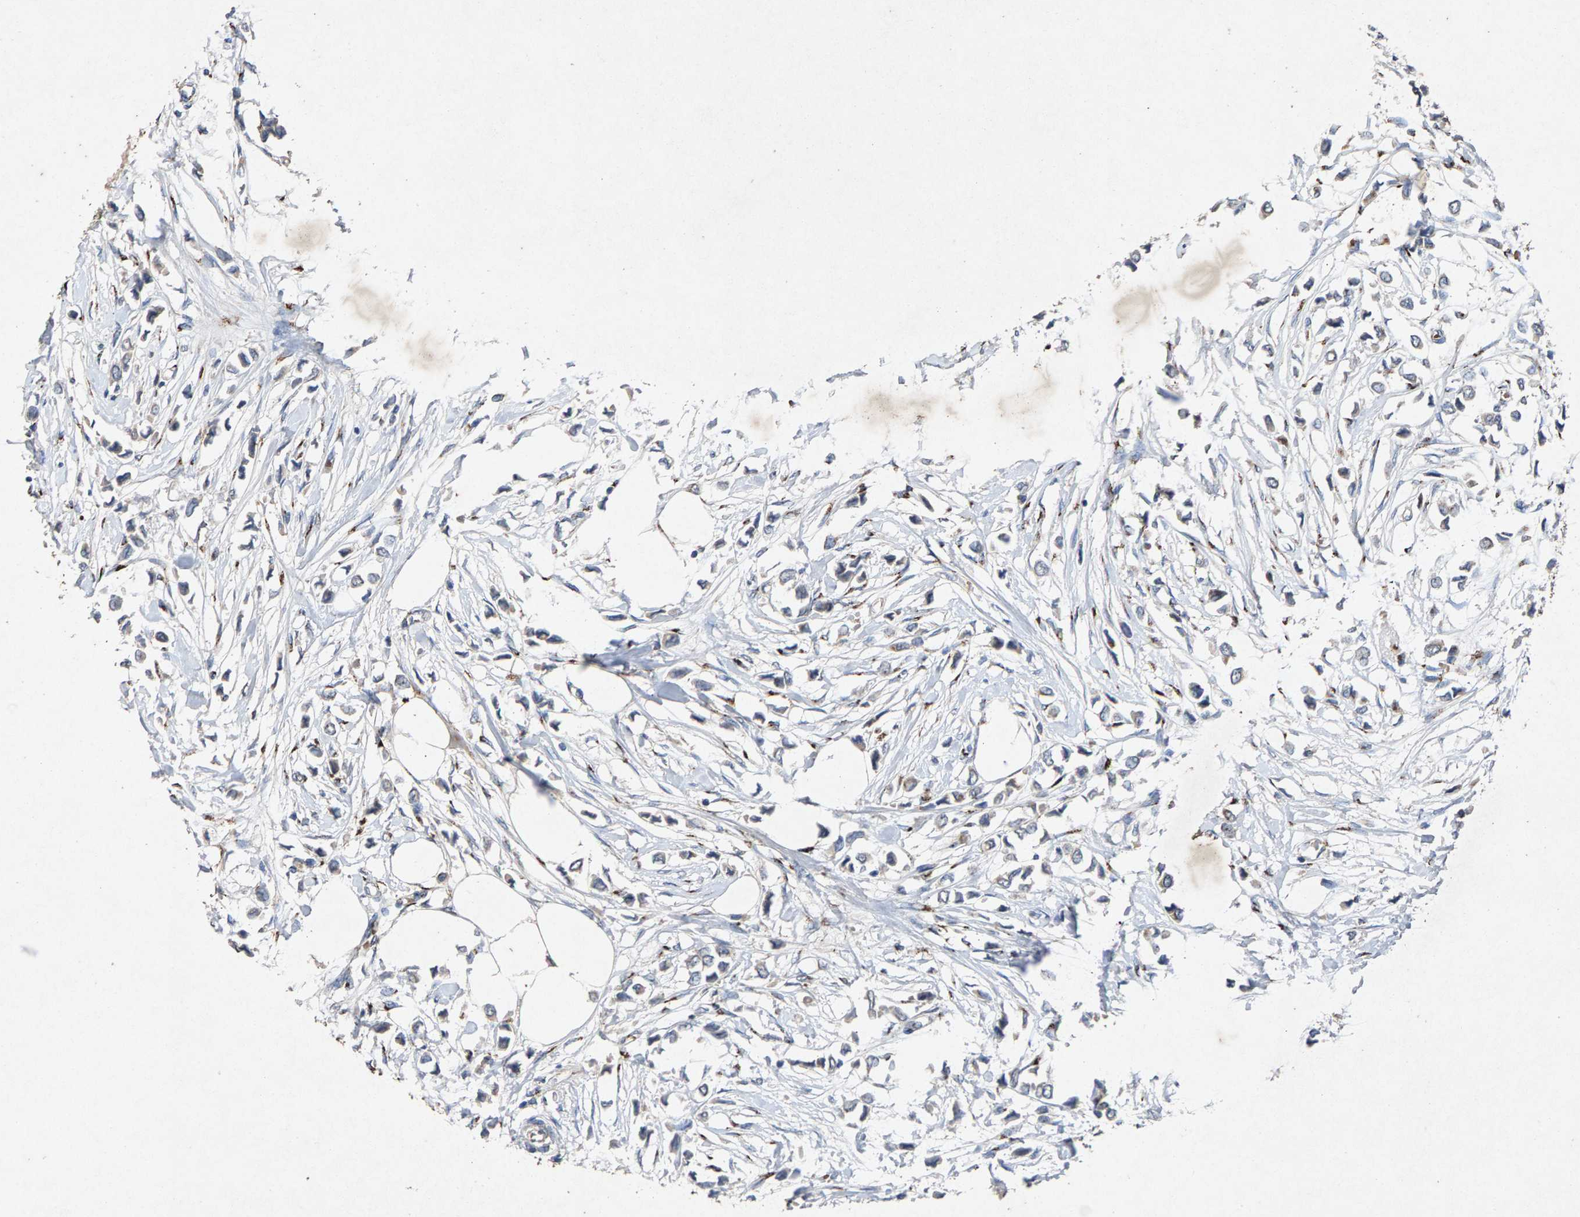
{"staining": {"intensity": "weak", "quantity": "25%-75%", "location": "cytoplasmic/membranous"}, "tissue": "breast cancer", "cell_type": "Tumor cells", "image_type": "cancer", "snomed": [{"axis": "morphology", "description": "Lobular carcinoma"}, {"axis": "topography", "description": "Breast"}], "caption": "Brown immunohistochemical staining in human lobular carcinoma (breast) shows weak cytoplasmic/membranous staining in approximately 25%-75% of tumor cells.", "gene": "MAN2A1", "patient": {"sex": "female", "age": 51}}